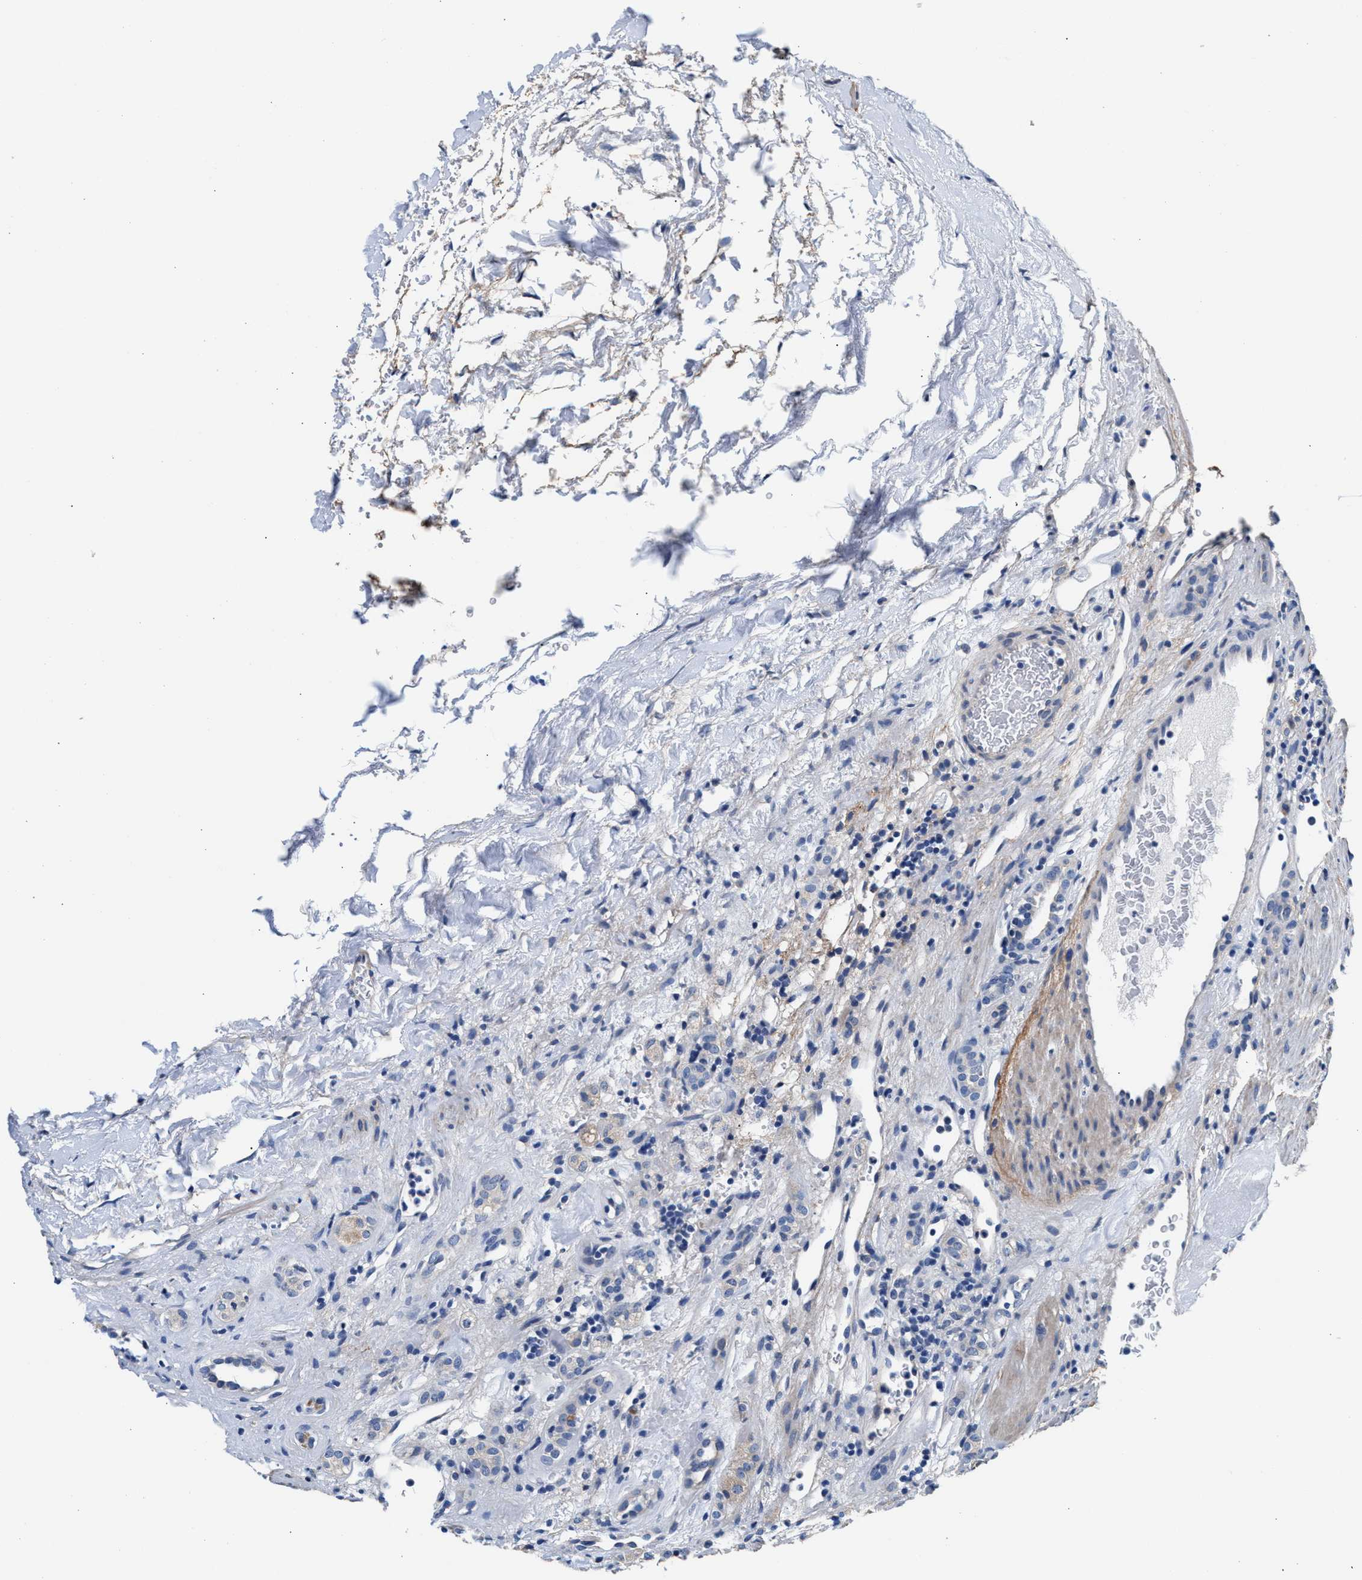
{"staining": {"intensity": "negative", "quantity": "none", "location": "none"}, "tissue": "renal cancer", "cell_type": "Tumor cells", "image_type": "cancer", "snomed": [{"axis": "morphology", "description": "Normal tissue, NOS"}, {"axis": "morphology", "description": "Adenocarcinoma, NOS"}, {"axis": "topography", "description": "Kidney"}], "caption": "Immunohistochemistry (IHC) of human renal cancer reveals no staining in tumor cells. The staining was performed using DAB to visualize the protein expression in brown, while the nuclei were stained in blue with hematoxylin (Magnification: 20x).", "gene": "MYH3", "patient": {"sex": "female", "age": 72}}